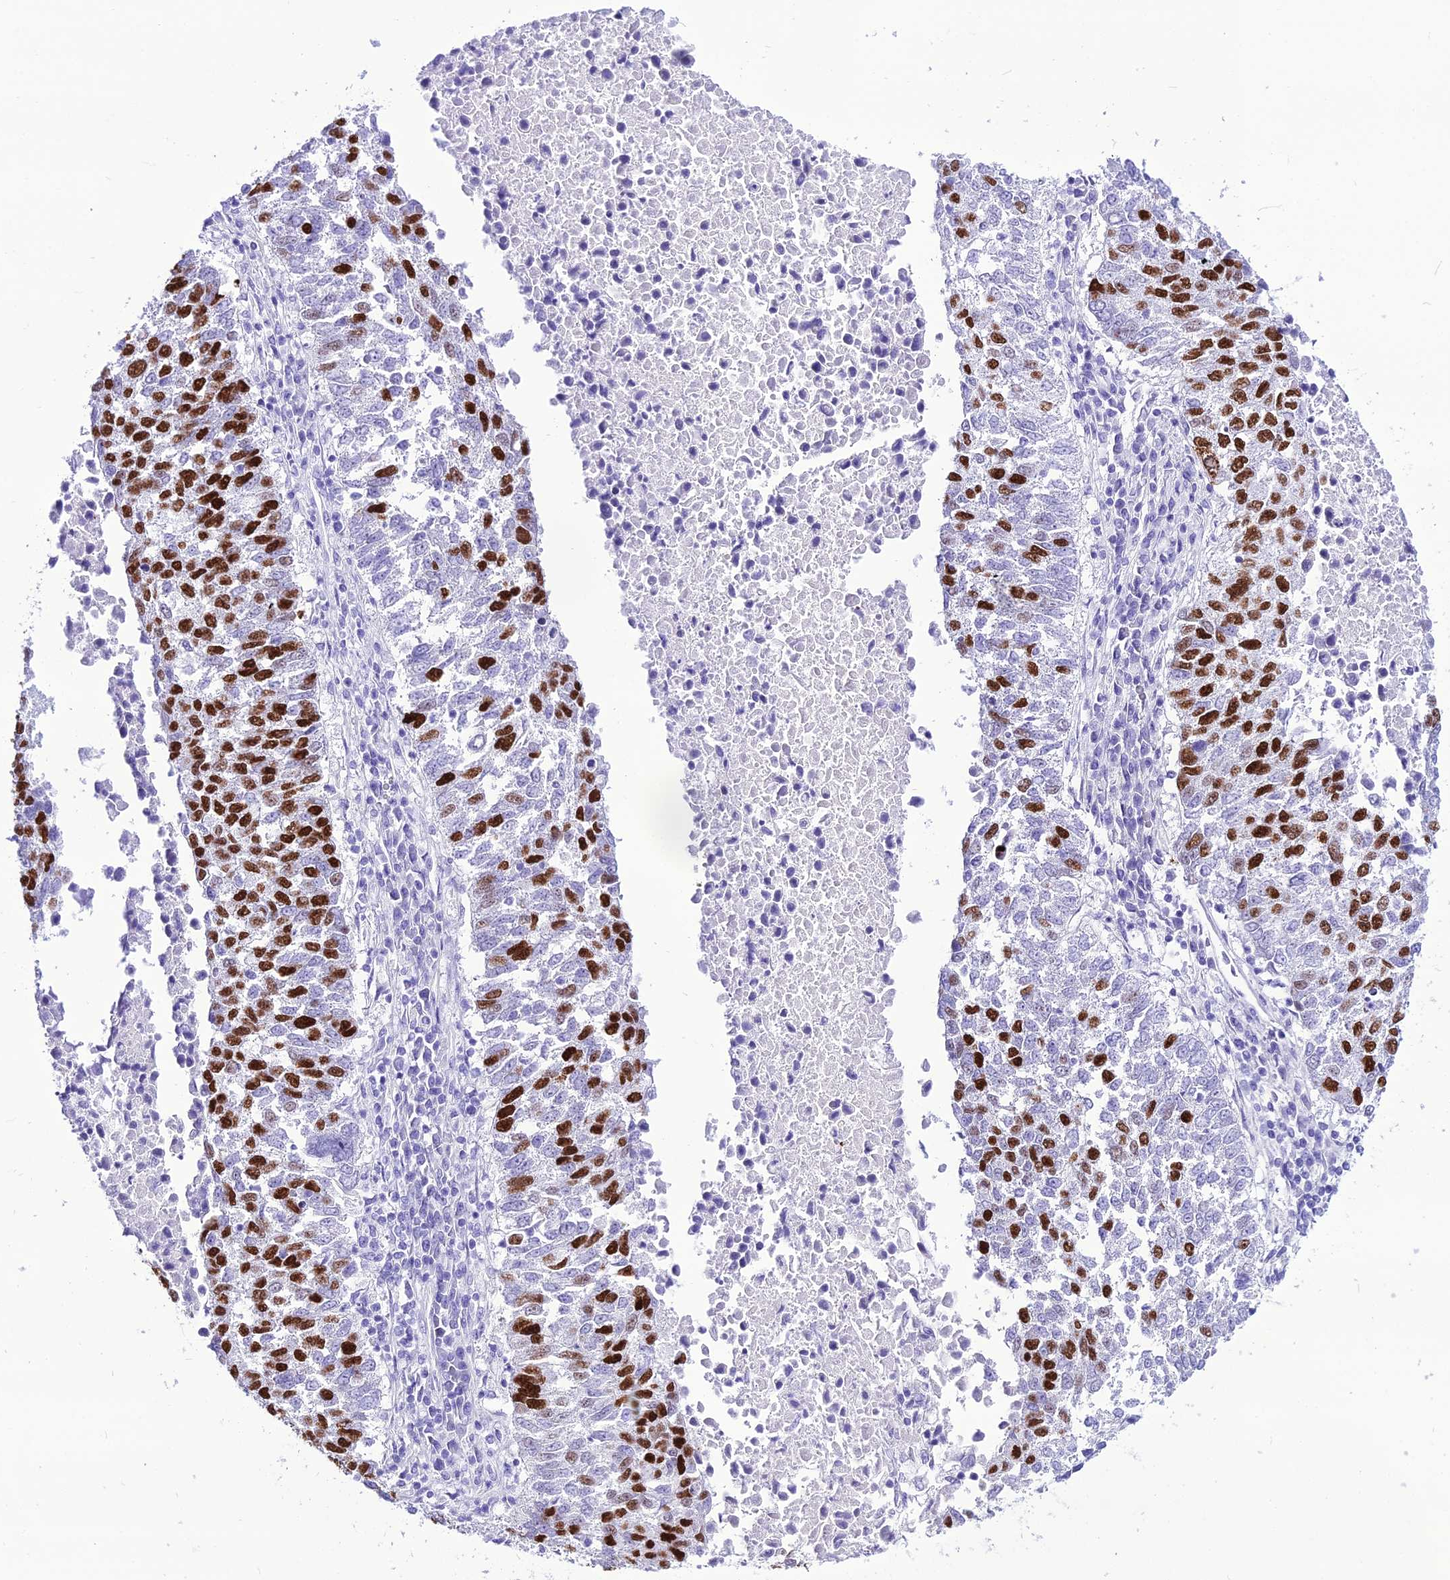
{"staining": {"intensity": "strong", "quantity": "25%-75%", "location": "nuclear"}, "tissue": "lung cancer", "cell_type": "Tumor cells", "image_type": "cancer", "snomed": [{"axis": "morphology", "description": "Squamous cell carcinoma, NOS"}, {"axis": "topography", "description": "Lung"}], "caption": "Approximately 25%-75% of tumor cells in human squamous cell carcinoma (lung) display strong nuclear protein positivity as visualized by brown immunohistochemical staining.", "gene": "PNMA5", "patient": {"sex": "male", "age": 73}}